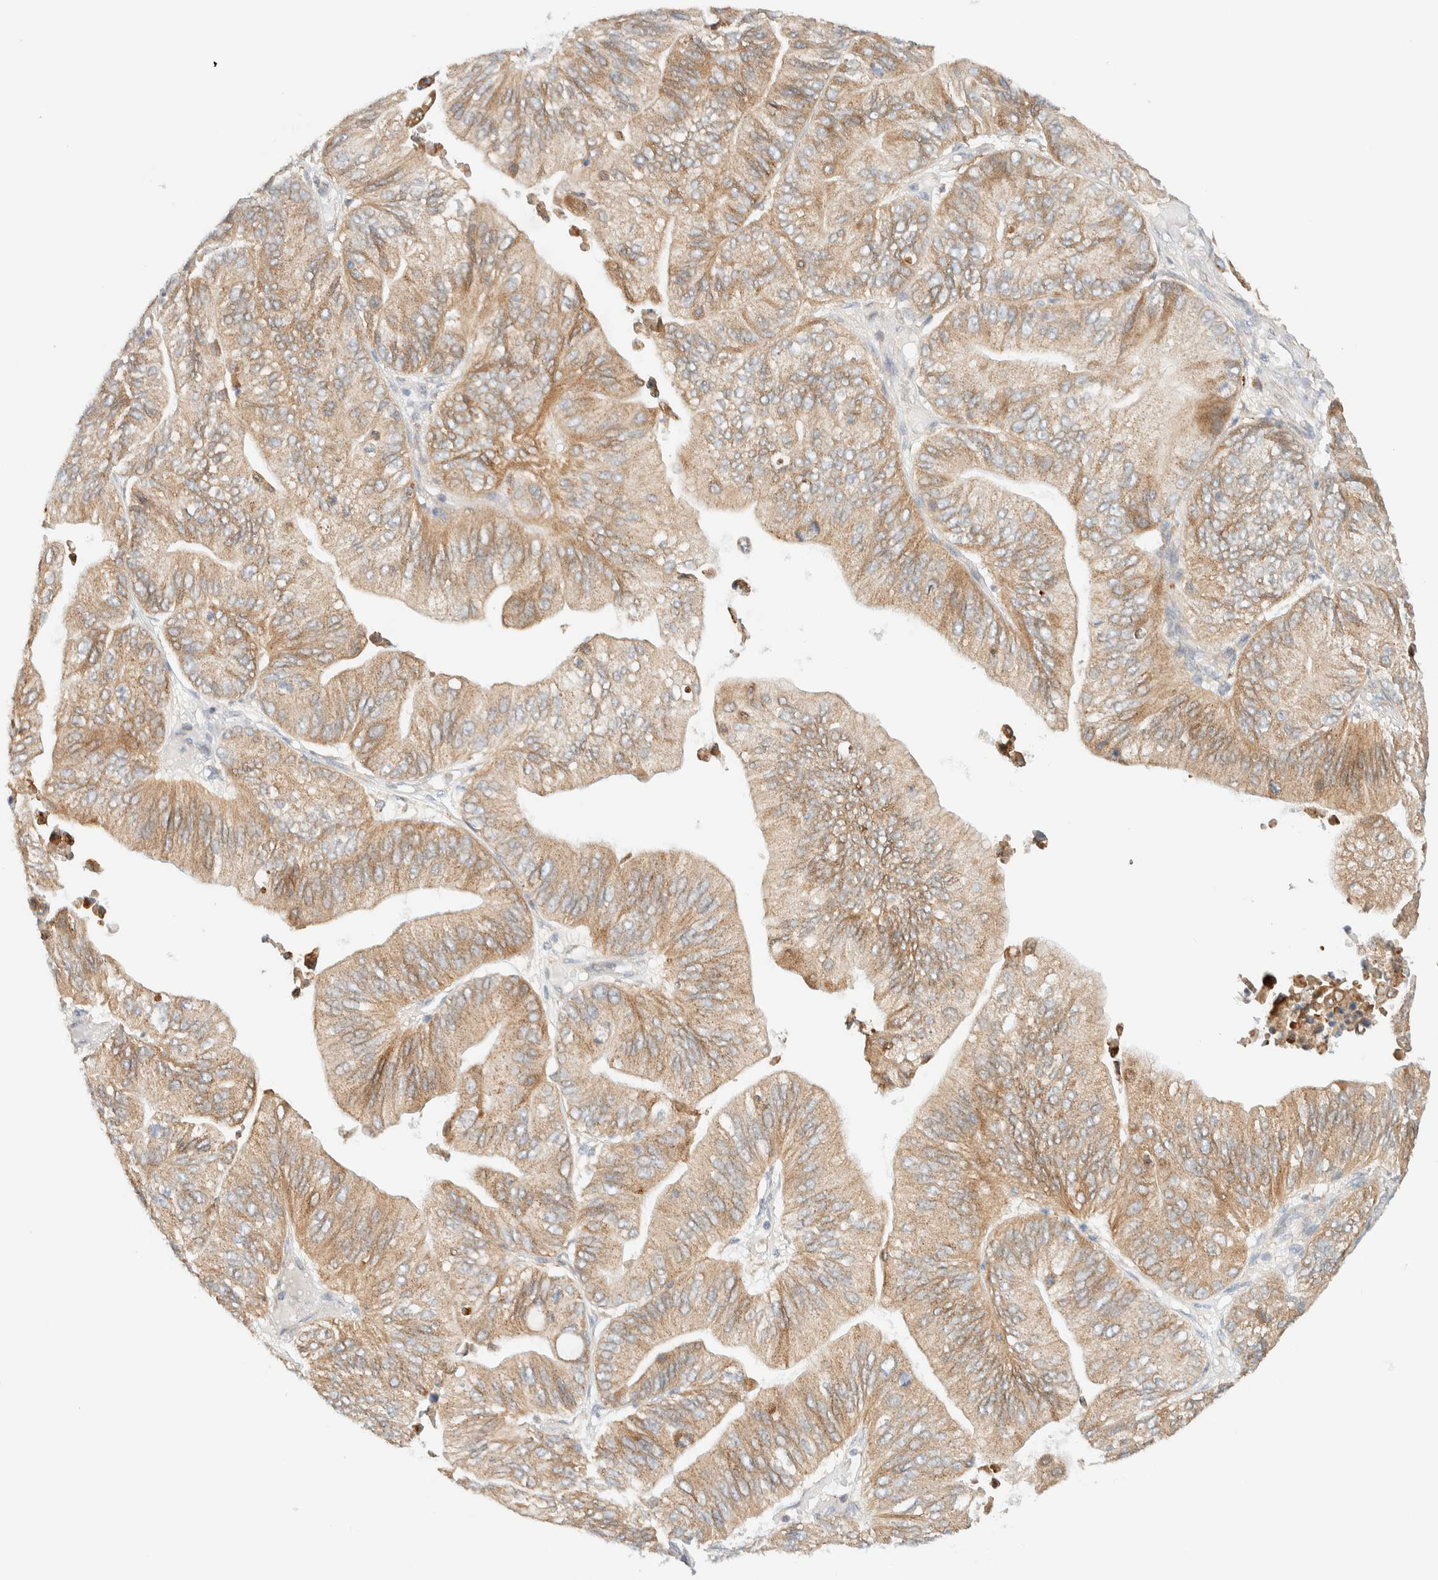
{"staining": {"intensity": "moderate", "quantity": ">75%", "location": "cytoplasmic/membranous"}, "tissue": "ovarian cancer", "cell_type": "Tumor cells", "image_type": "cancer", "snomed": [{"axis": "morphology", "description": "Cystadenocarcinoma, mucinous, NOS"}, {"axis": "topography", "description": "Ovary"}], "caption": "Immunohistochemical staining of ovarian cancer reveals moderate cytoplasmic/membranous protein expression in about >75% of tumor cells.", "gene": "NT5C", "patient": {"sex": "female", "age": 61}}